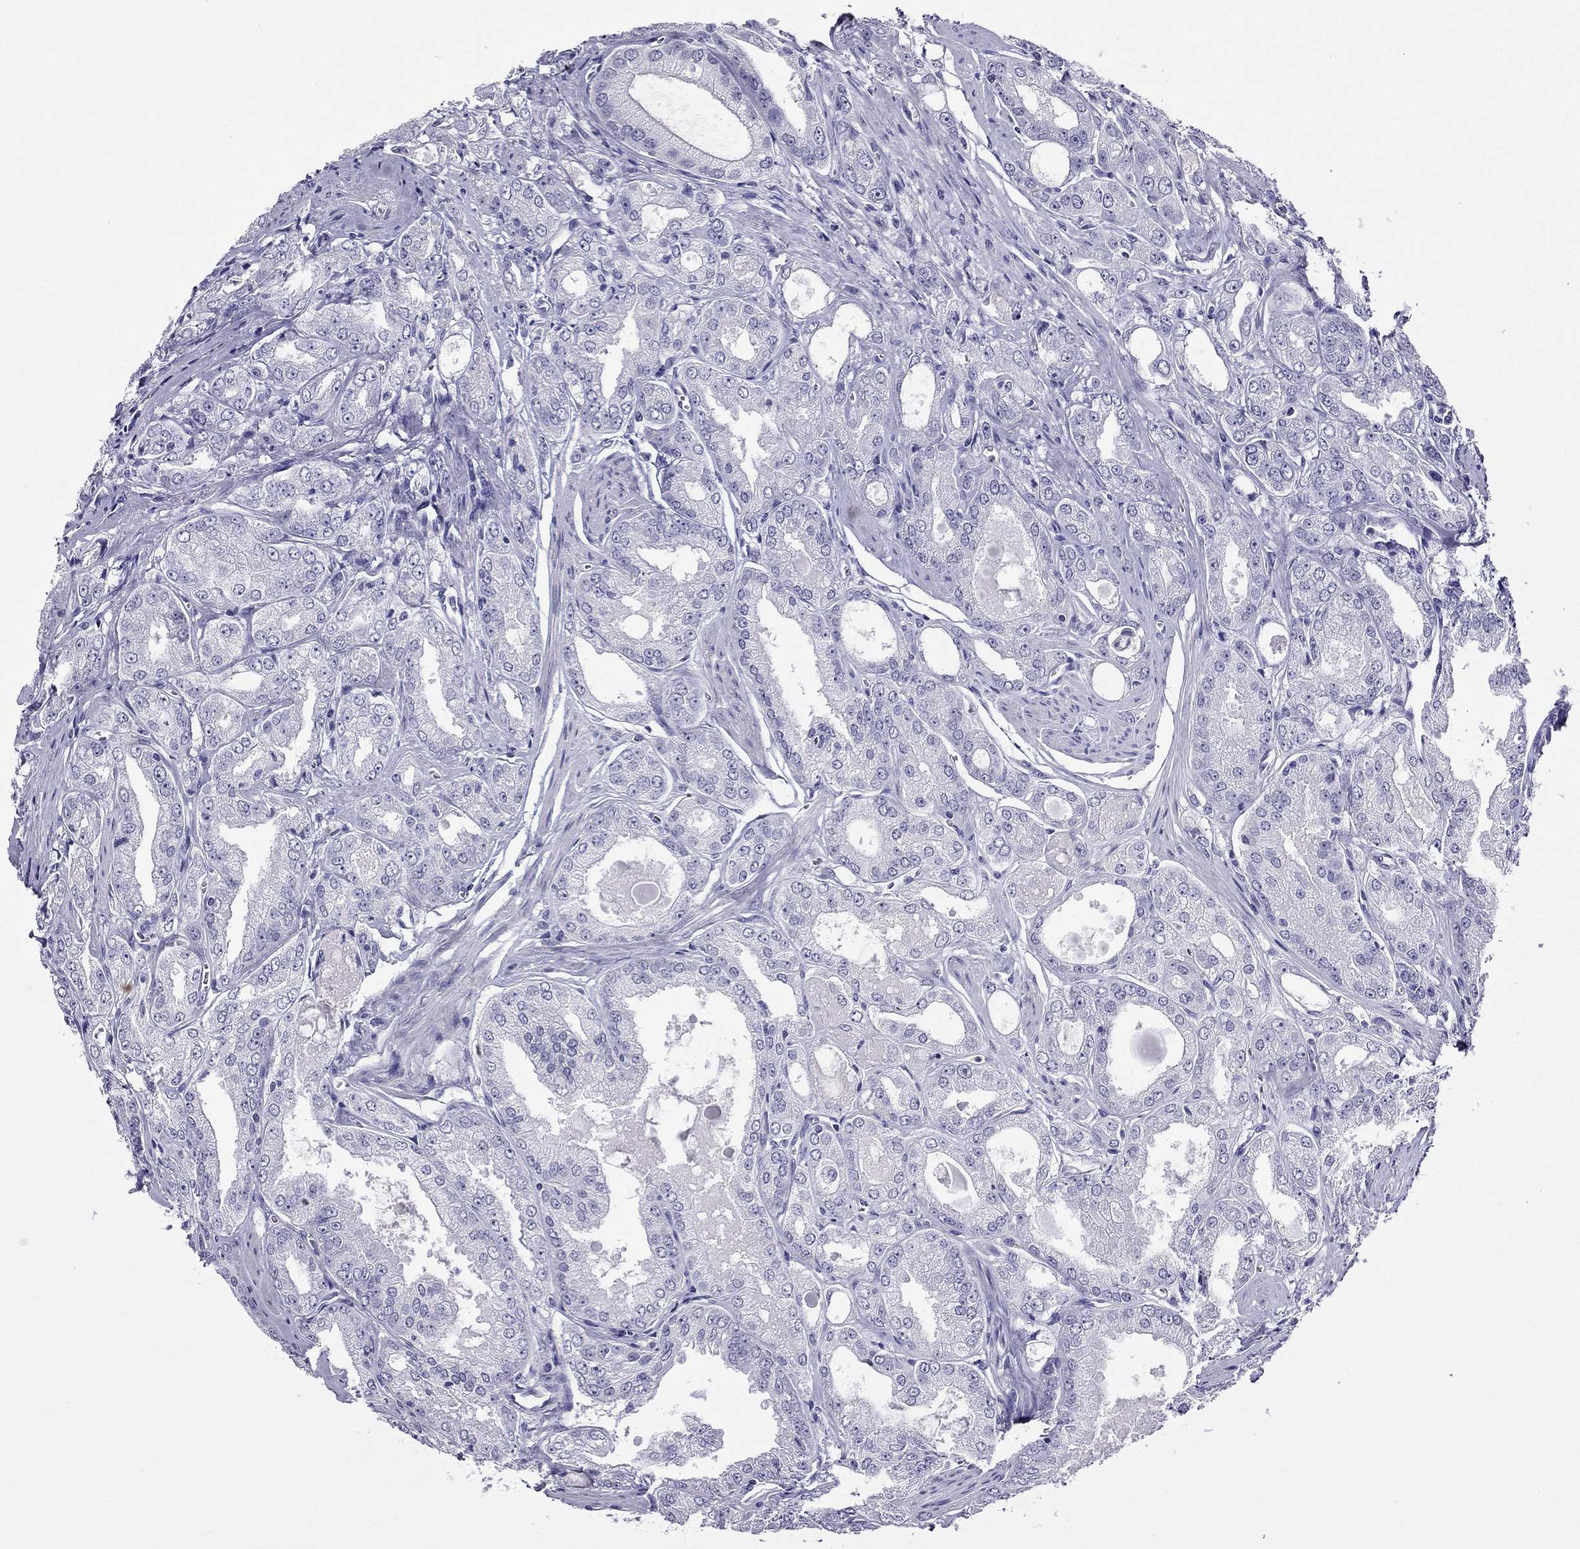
{"staining": {"intensity": "negative", "quantity": "none", "location": "none"}, "tissue": "prostate cancer", "cell_type": "Tumor cells", "image_type": "cancer", "snomed": [{"axis": "morphology", "description": "Adenocarcinoma, NOS"}, {"axis": "morphology", "description": "Adenocarcinoma, High grade"}, {"axis": "topography", "description": "Prostate"}], "caption": "High magnification brightfield microscopy of prostate adenocarcinoma stained with DAB (3,3'-diaminobenzidine) (brown) and counterstained with hematoxylin (blue): tumor cells show no significant staining.", "gene": "KCNJ10", "patient": {"sex": "male", "age": 70}}